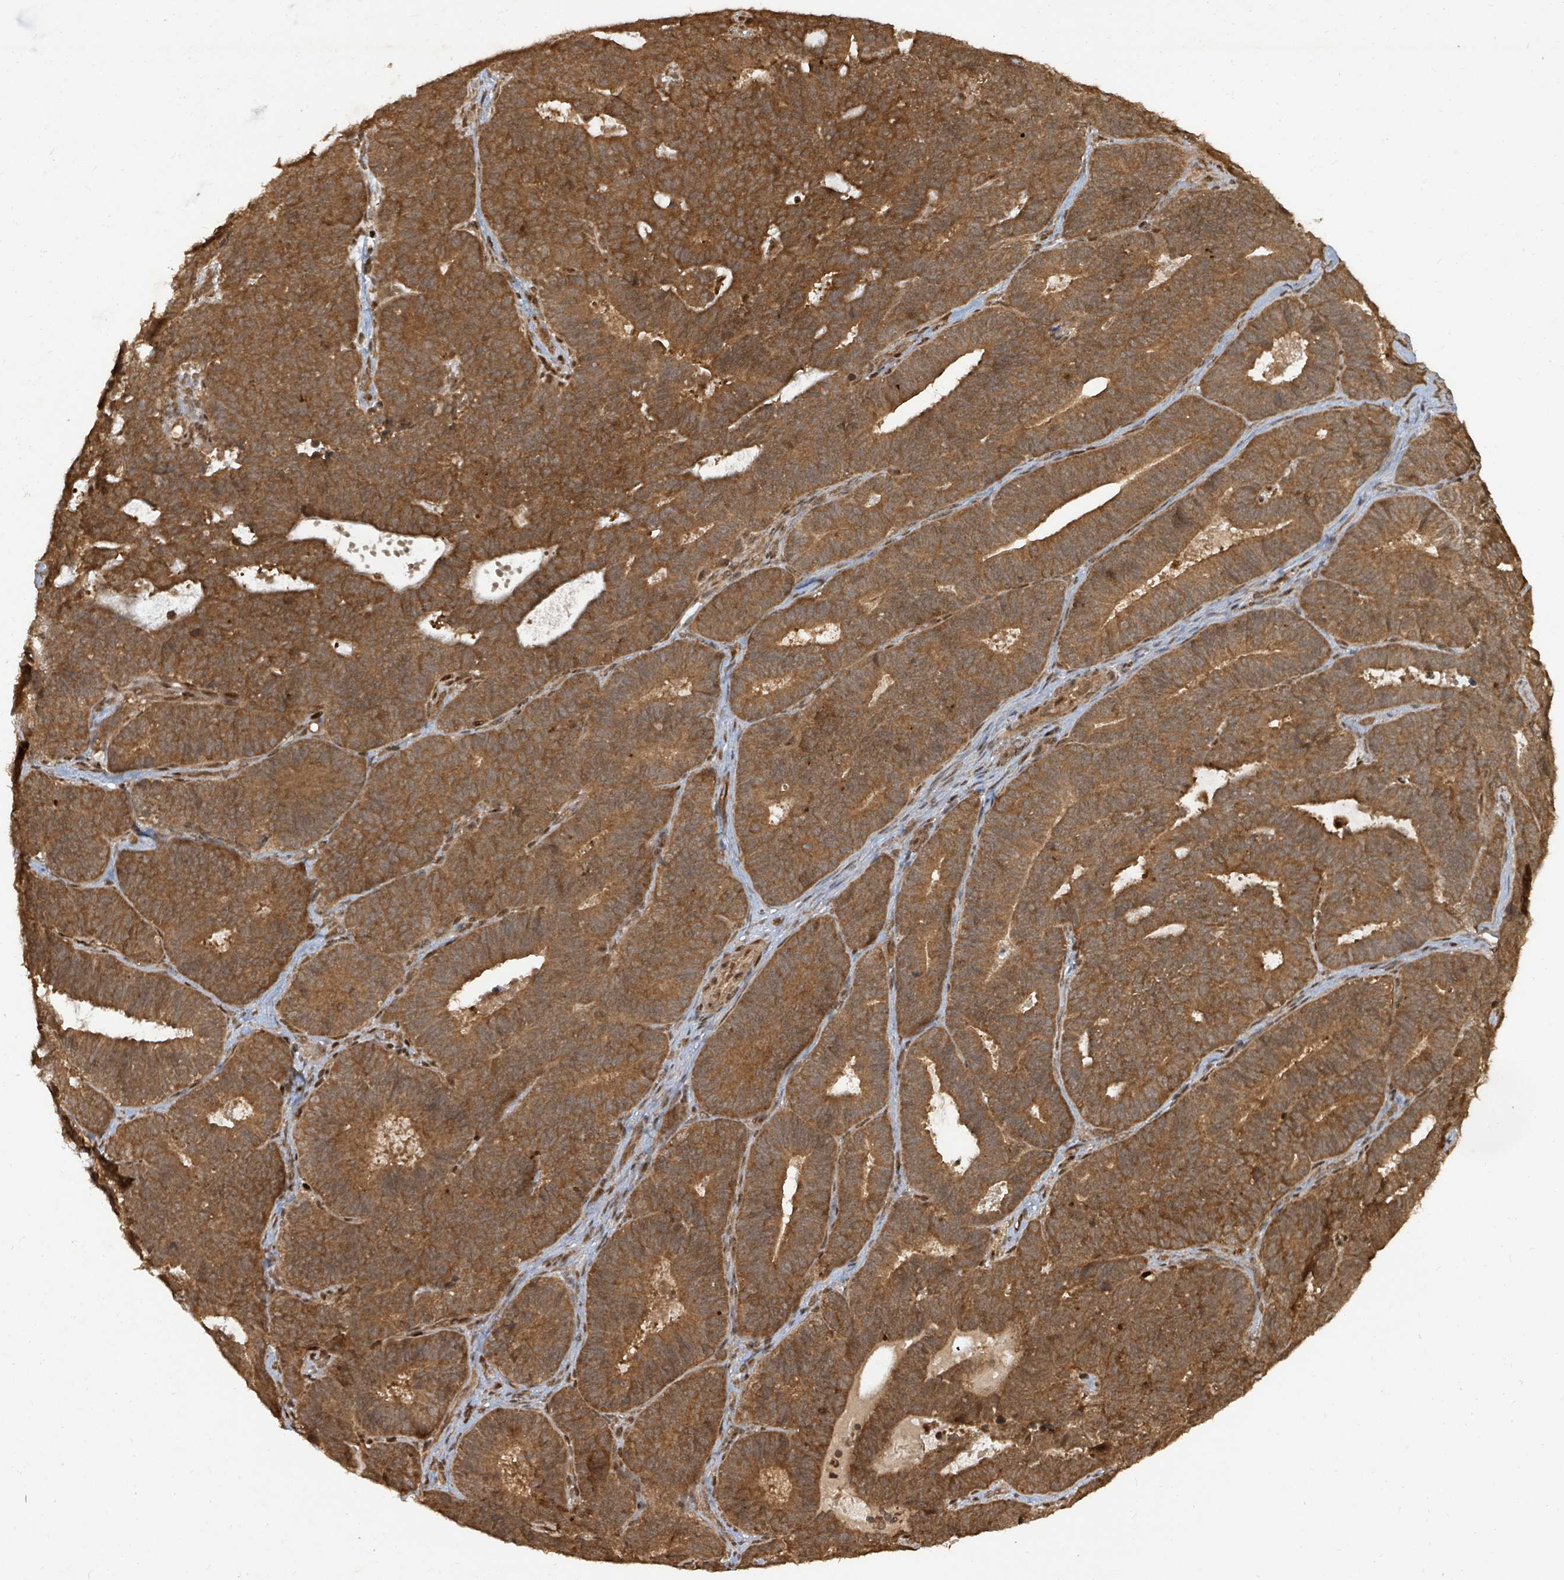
{"staining": {"intensity": "strong", "quantity": ">75%", "location": "cytoplasmic/membranous"}, "tissue": "endometrial cancer", "cell_type": "Tumor cells", "image_type": "cancer", "snomed": [{"axis": "morphology", "description": "Adenocarcinoma, NOS"}, {"axis": "topography", "description": "Endometrium"}], "caption": "High-magnification brightfield microscopy of endometrial adenocarcinoma stained with DAB (brown) and counterstained with hematoxylin (blue). tumor cells exhibit strong cytoplasmic/membranous expression is appreciated in about>75% of cells.", "gene": "KDM4E", "patient": {"sex": "female", "age": 70}}